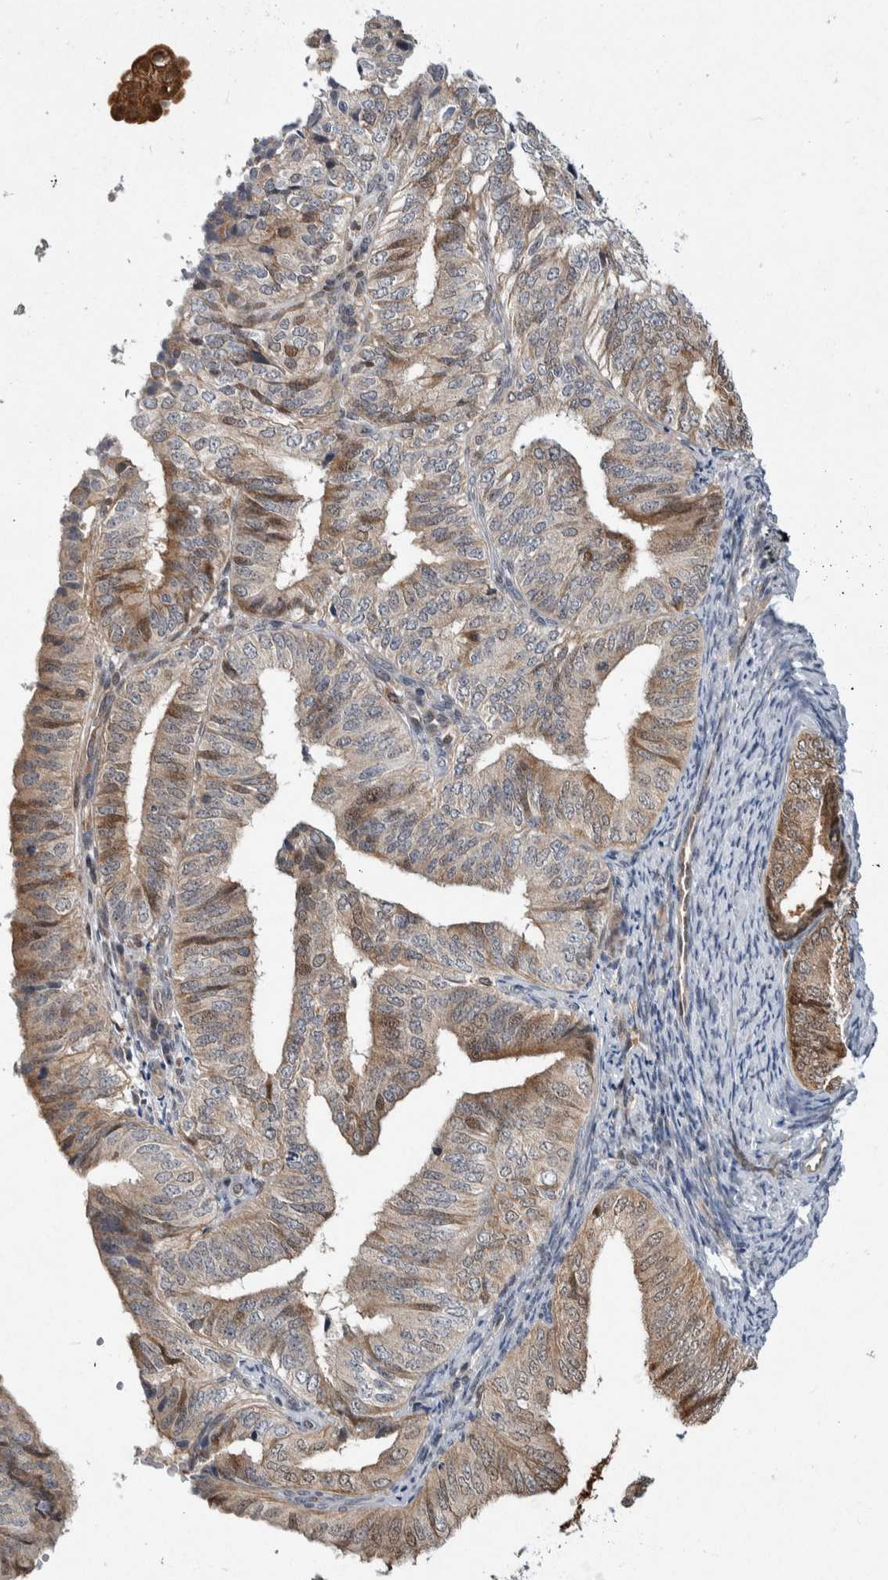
{"staining": {"intensity": "weak", "quantity": ">75%", "location": "cytoplasmic/membranous"}, "tissue": "endometrial cancer", "cell_type": "Tumor cells", "image_type": "cancer", "snomed": [{"axis": "morphology", "description": "Adenocarcinoma, NOS"}, {"axis": "topography", "description": "Endometrium"}], "caption": "Protein staining of endometrial cancer tissue demonstrates weak cytoplasmic/membranous positivity in approximately >75% of tumor cells. (brown staining indicates protein expression, while blue staining denotes nuclei).", "gene": "PTPA", "patient": {"sex": "female", "age": 58}}